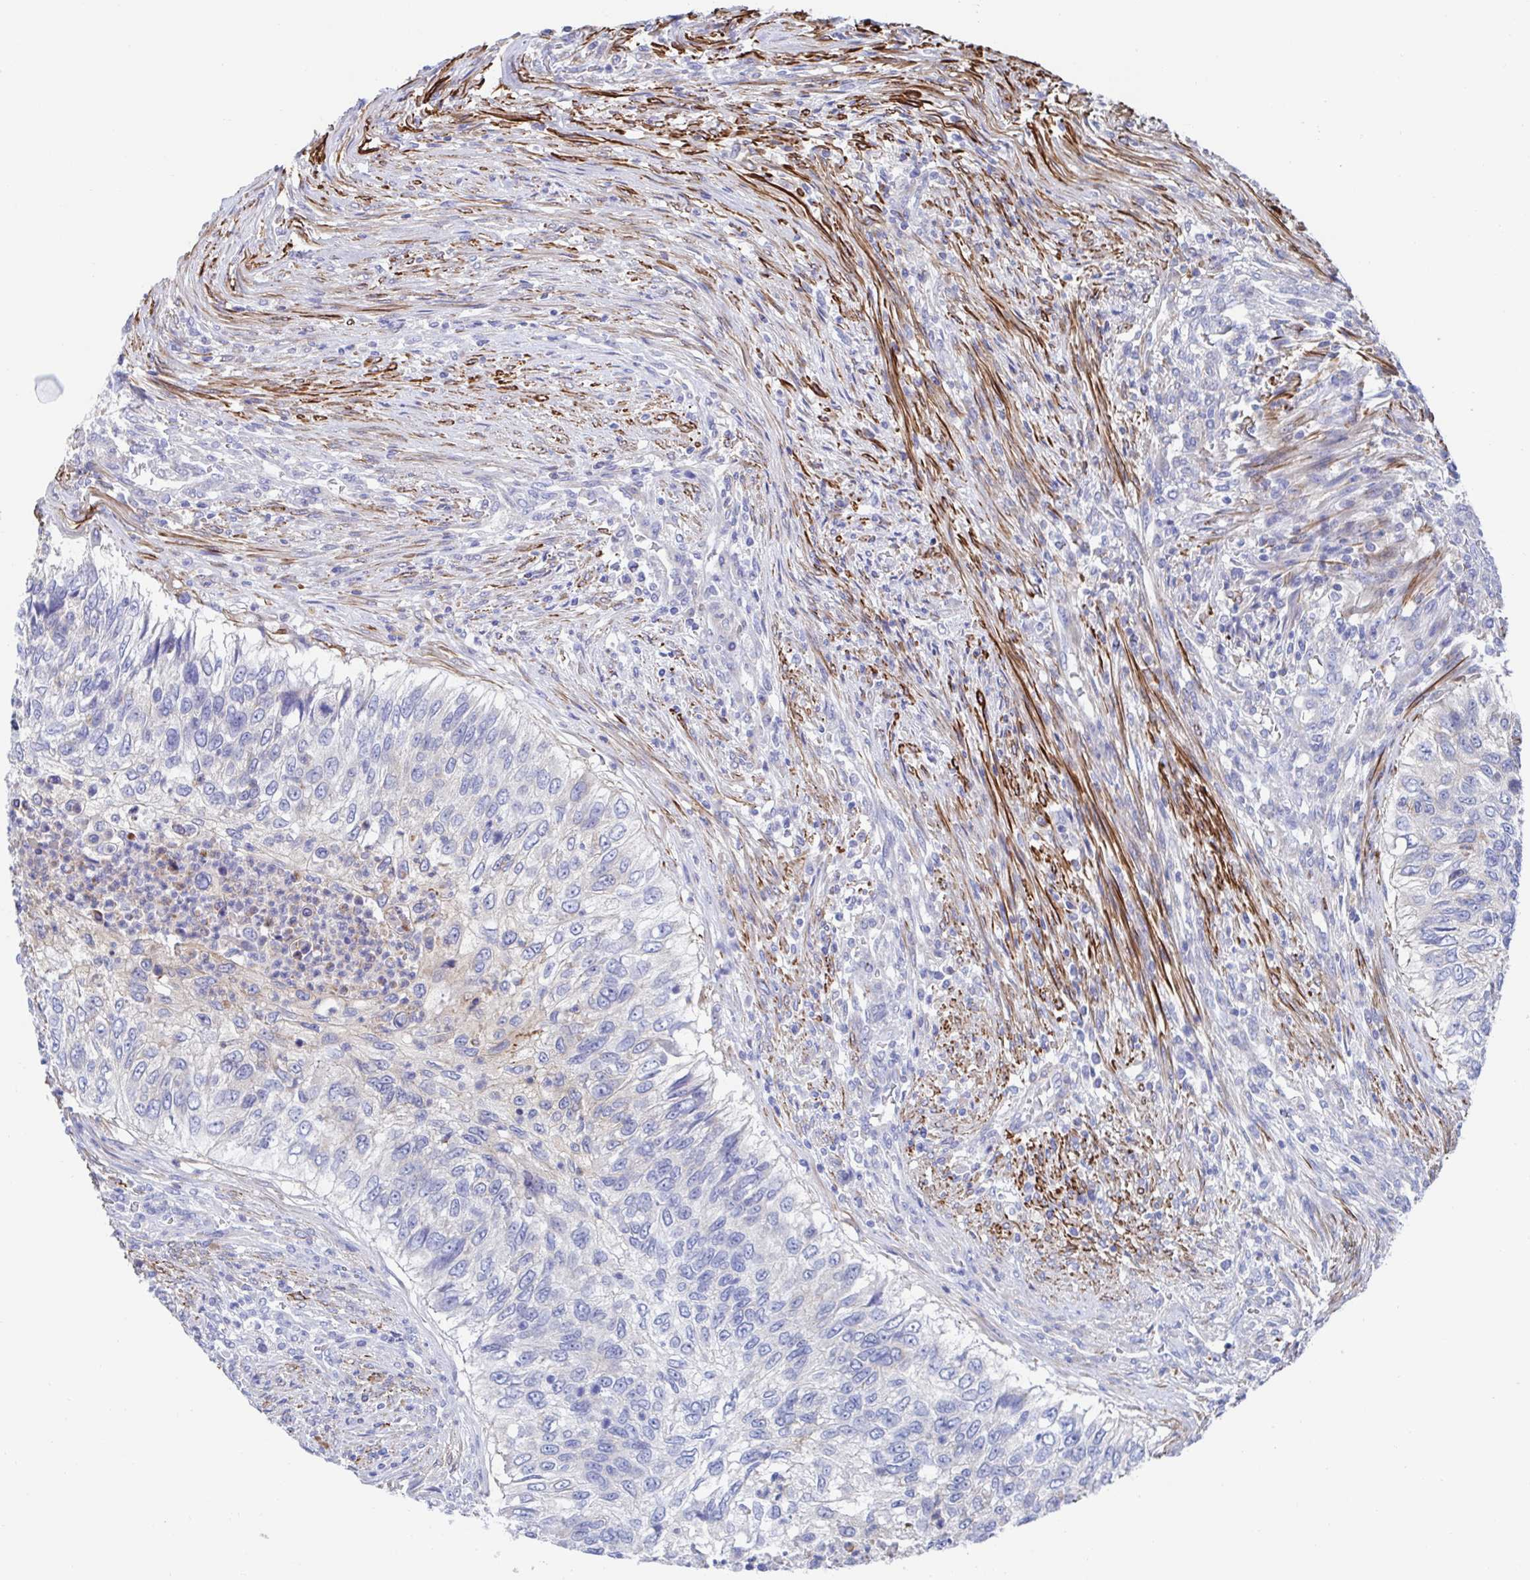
{"staining": {"intensity": "negative", "quantity": "none", "location": "none"}, "tissue": "urothelial cancer", "cell_type": "Tumor cells", "image_type": "cancer", "snomed": [{"axis": "morphology", "description": "Urothelial carcinoma, High grade"}, {"axis": "topography", "description": "Urinary bladder"}], "caption": "This histopathology image is of high-grade urothelial carcinoma stained with IHC to label a protein in brown with the nuclei are counter-stained blue. There is no expression in tumor cells.", "gene": "KLC3", "patient": {"sex": "female", "age": 60}}